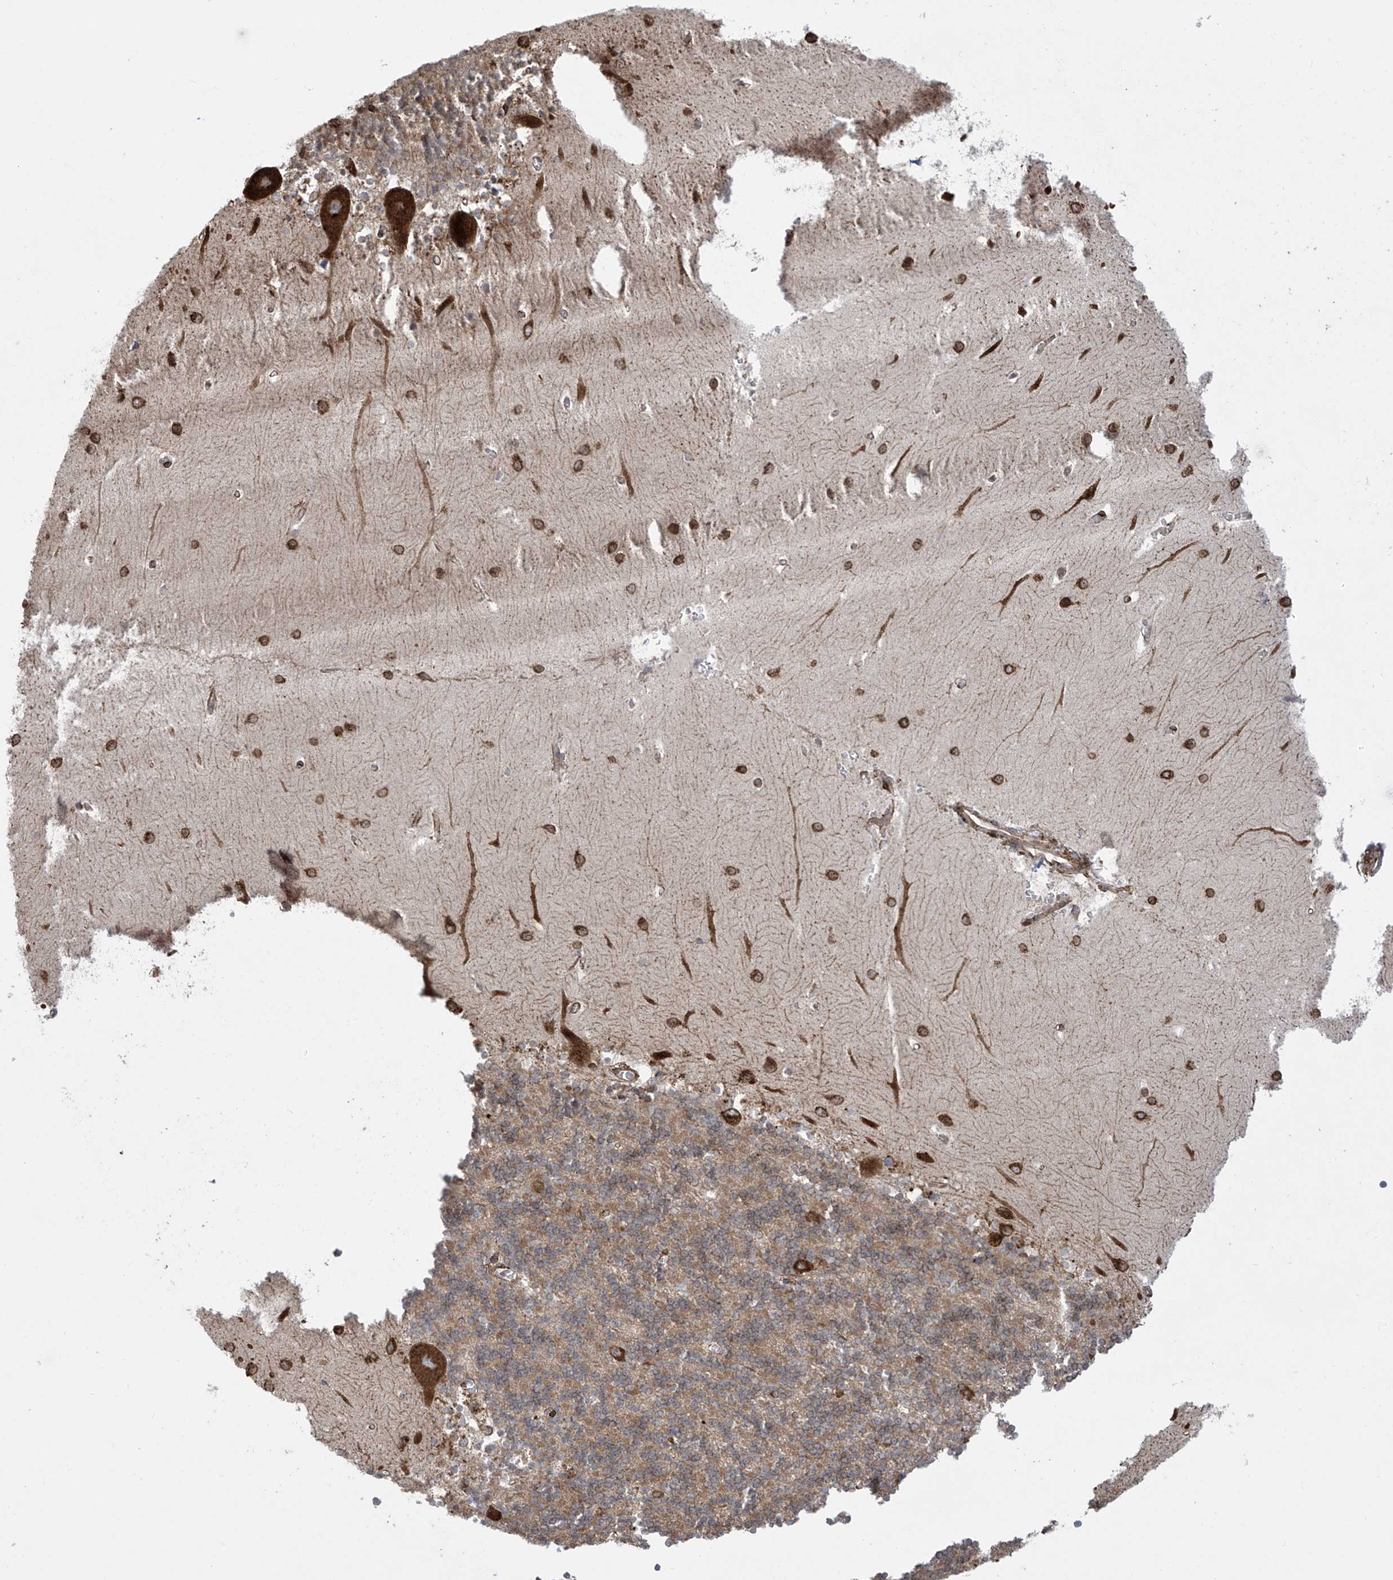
{"staining": {"intensity": "moderate", "quantity": ">75%", "location": "cytoplasmic/membranous"}, "tissue": "cerebellum", "cell_type": "Cells in granular layer", "image_type": "normal", "snomed": [{"axis": "morphology", "description": "Normal tissue, NOS"}, {"axis": "topography", "description": "Cerebellum"}], "caption": "The photomicrograph reveals staining of normal cerebellum, revealing moderate cytoplasmic/membranous protein positivity (brown color) within cells in granular layer.", "gene": "MX1", "patient": {"sex": "male", "age": 37}}